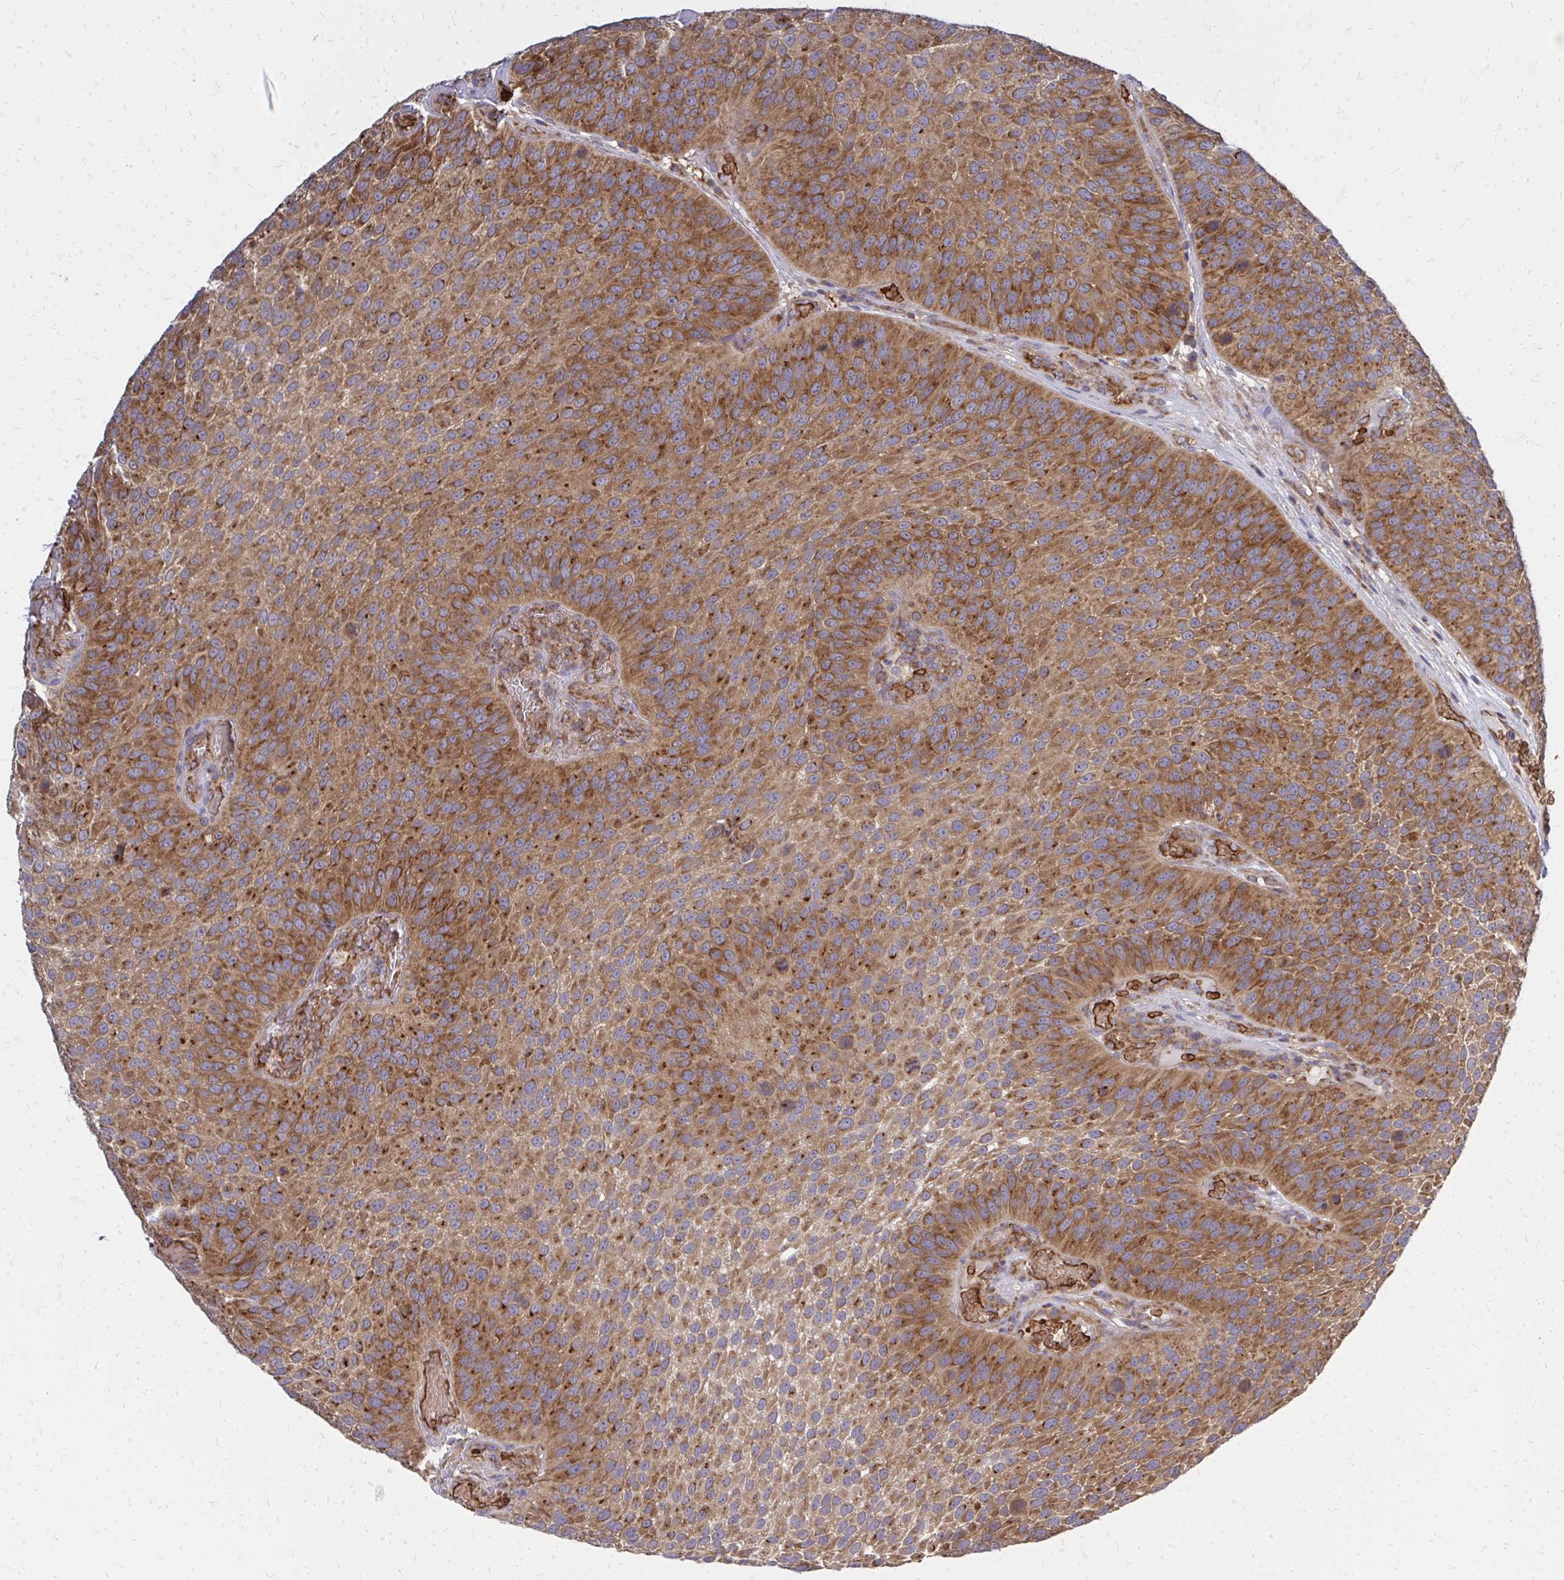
{"staining": {"intensity": "strong", "quantity": ">75%", "location": "cytoplasmic/membranous"}, "tissue": "urothelial cancer", "cell_type": "Tumor cells", "image_type": "cancer", "snomed": [{"axis": "morphology", "description": "Urothelial carcinoma, Low grade"}, {"axis": "topography", "description": "Urinary bladder"}], "caption": "The immunohistochemical stain highlights strong cytoplasmic/membranous expression in tumor cells of urothelial carcinoma (low-grade) tissue.", "gene": "PDK4", "patient": {"sex": "male", "age": 76}}